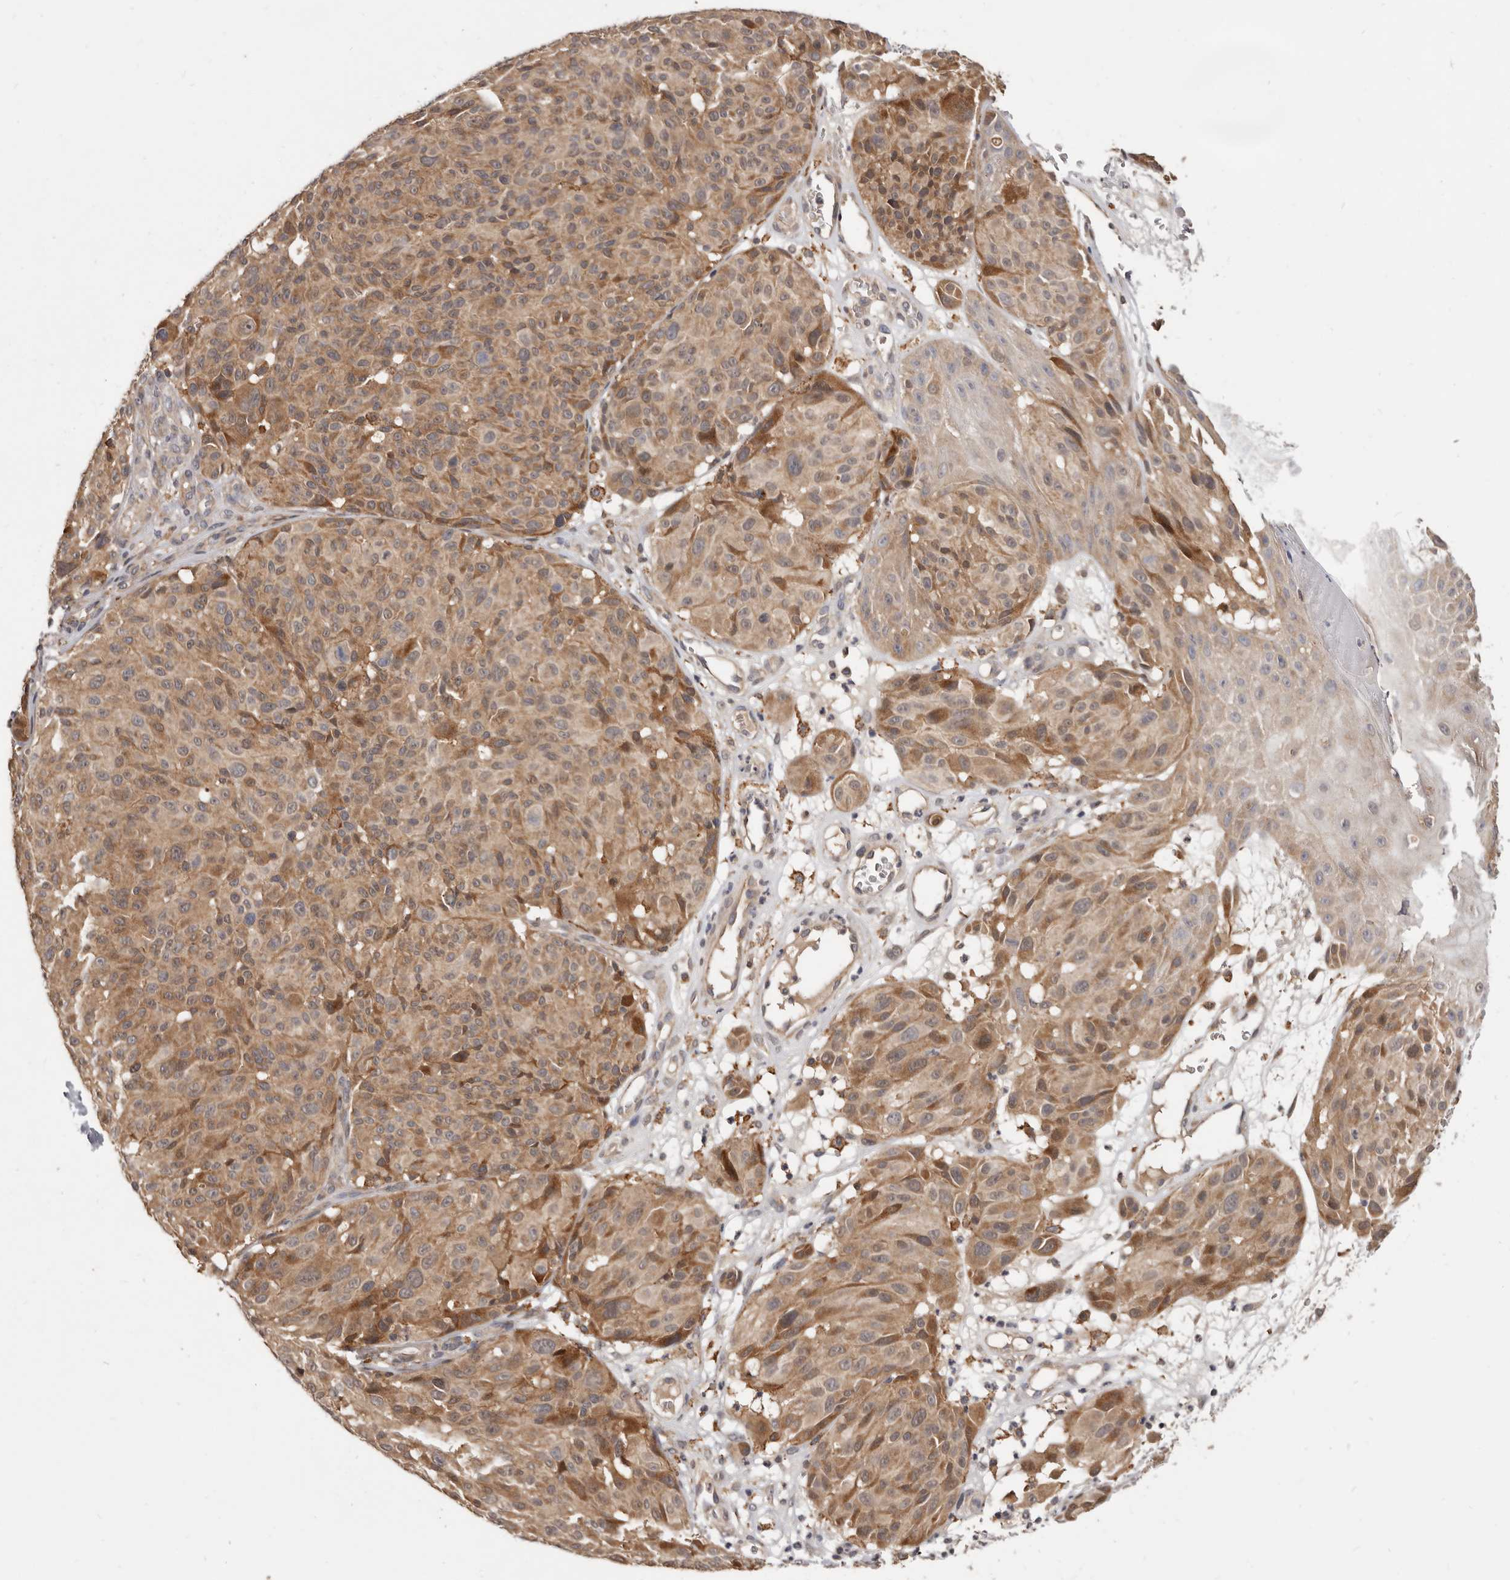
{"staining": {"intensity": "moderate", "quantity": ">75%", "location": "cytoplasmic/membranous"}, "tissue": "melanoma", "cell_type": "Tumor cells", "image_type": "cancer", "snomed": [{"axis": "morphology", "description": "Malignant melanoma, NOS"}, {"axis": "topography", "description": "Skin"}], "caption": "The image reveals immunohistochemical staining of melanoma. There is moderate cytoplasmic/membranous positivity is identified in approximately >75% of tumor cells.", "gene": "INAVA", "patient": {"sex": "male", "age": 83}}